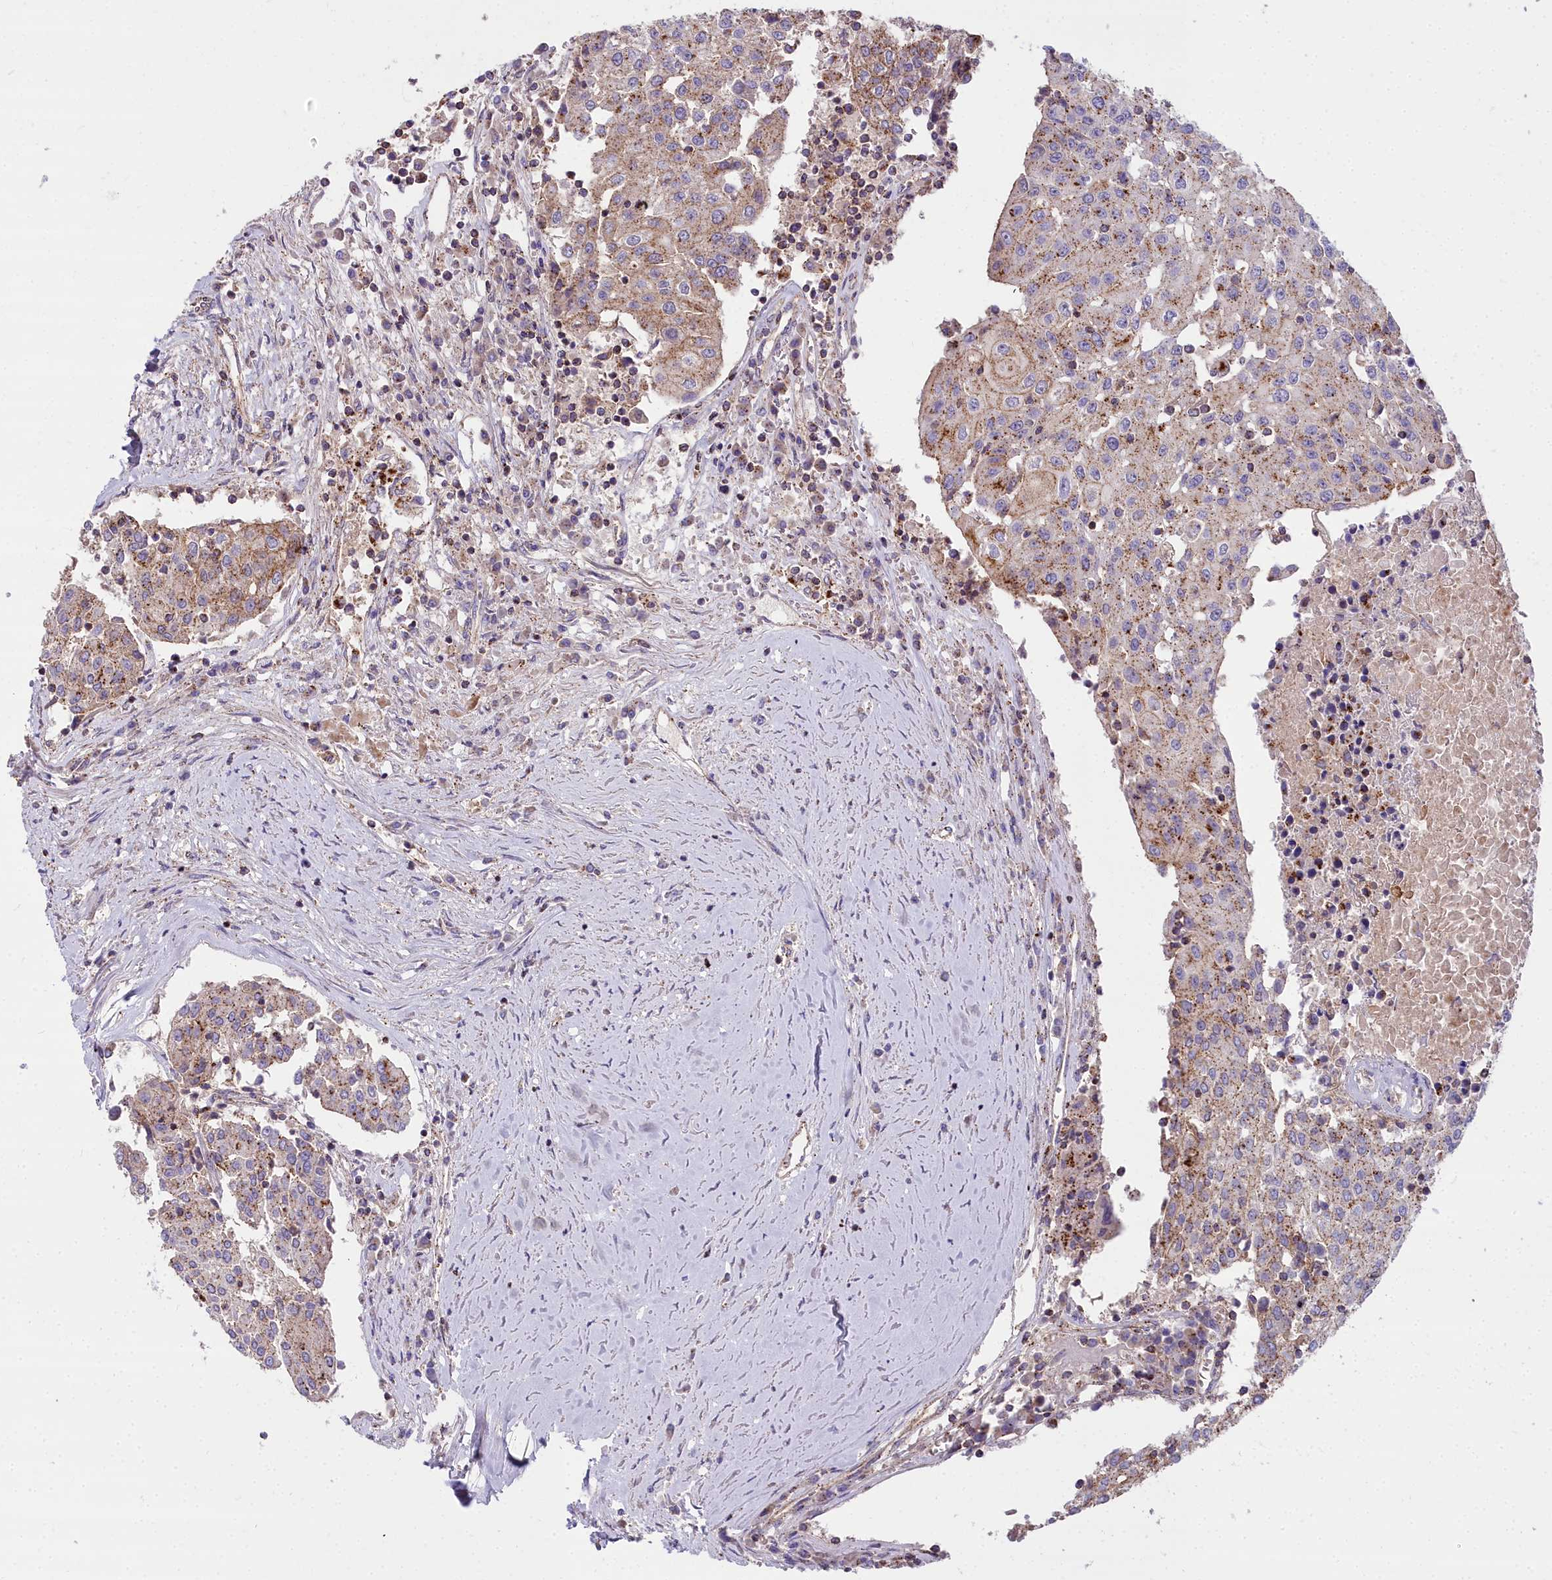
{"staining": {"intensity": "weak", "quantity": ">75%", "location": "cytoplasmic/membranous"}, "tissue": "urothelial cancer", "cell_type": "Tumor cells", "image_type": "cancer", "snomed": [{"axis": "morphology", "description": "Urothelial carcinoma, High grade"}, {"axis": "topography", "description": "Urinary bladder"}], "caption": "Urothelial cancer stained with a protein marker demonstrates weak staining in tumor cells.", "gene": "FRMPD1", "patient": {"sex": "female", "age": 85}}